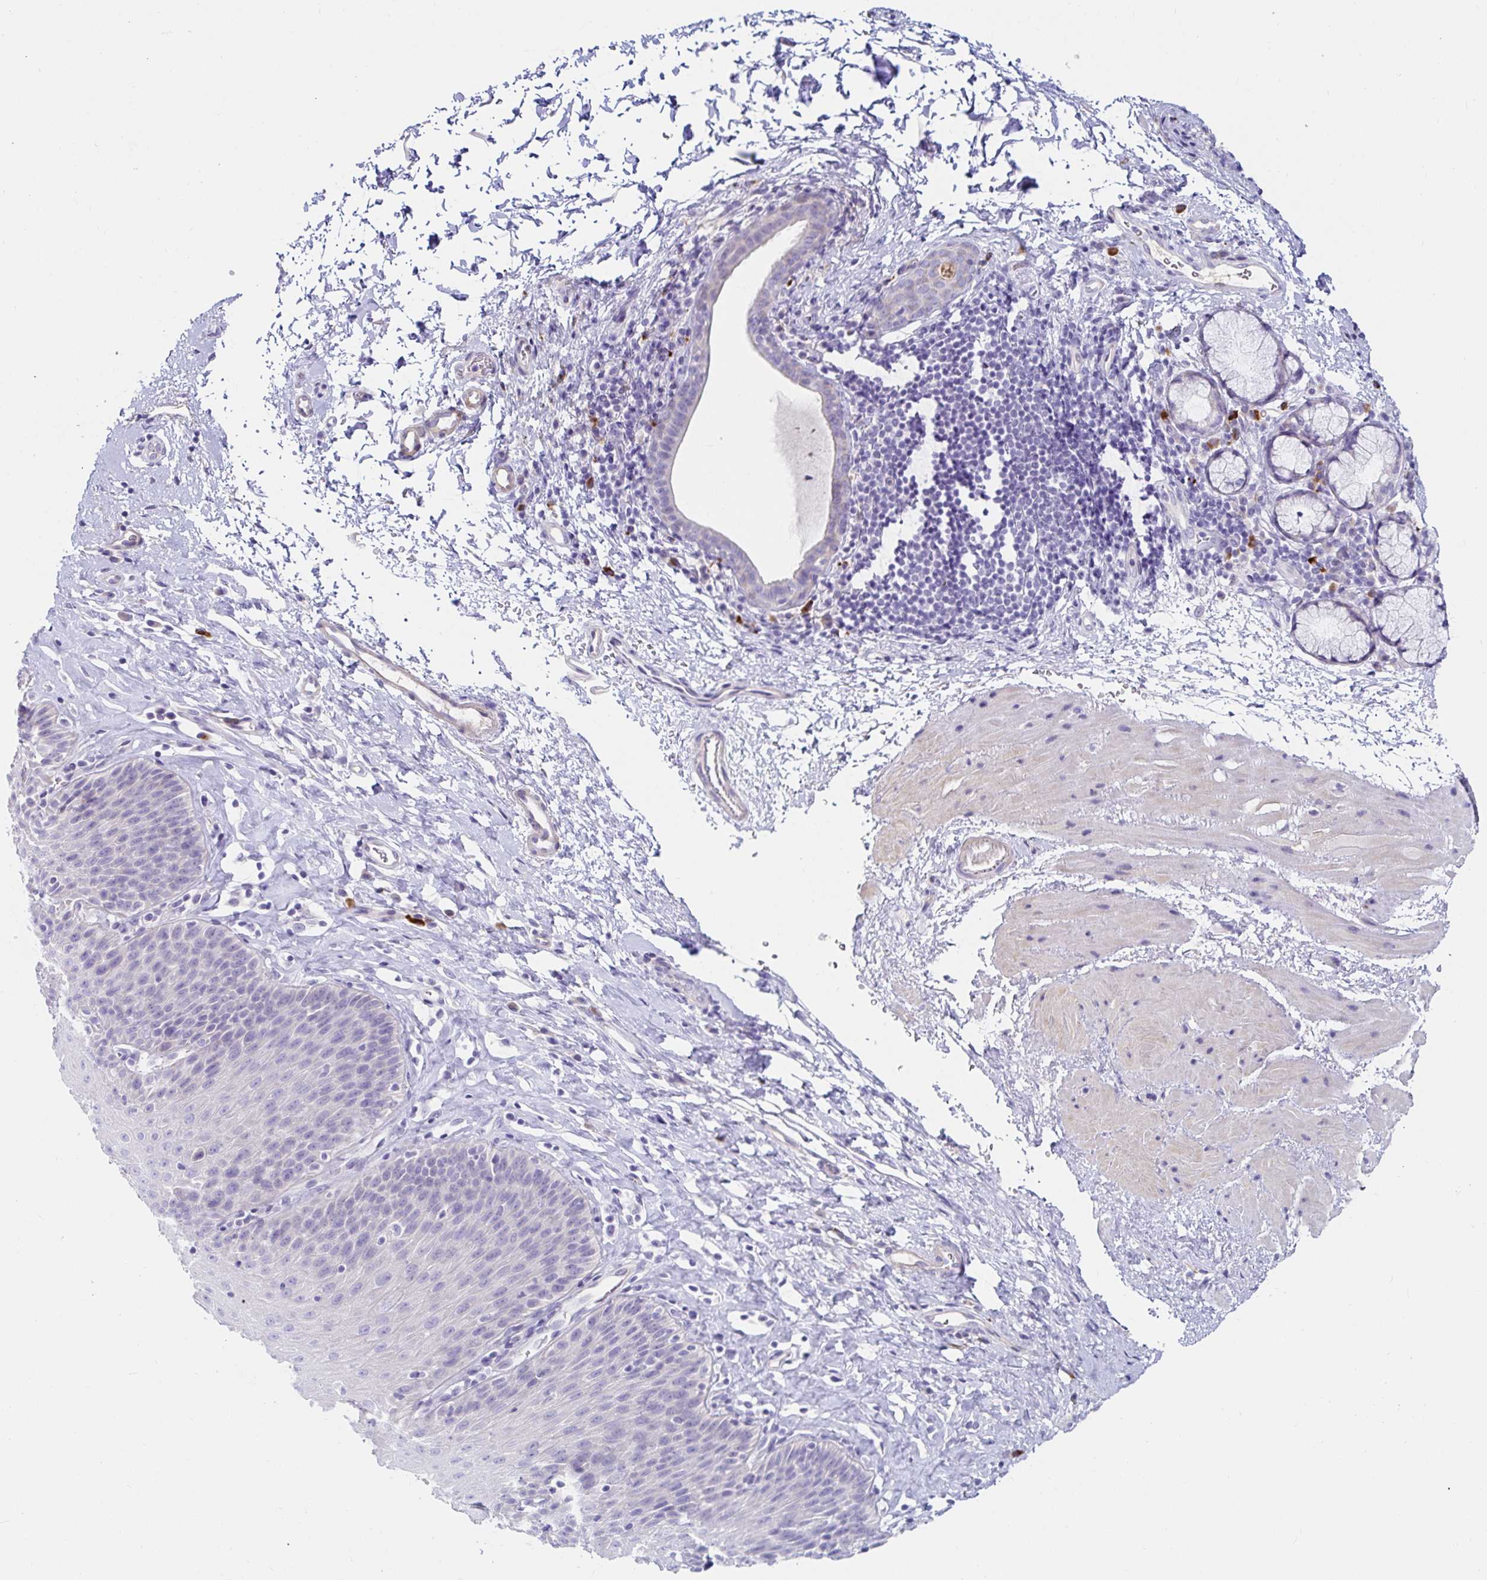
{"staining": {"intensity": "negative", "quantity": "none", "location": "none"}, "tissue": "esophagus", "cell_type": "Squamous epithelial cells", "image_type": "normal", "snomed": [{"axis": "morphology", "description": "Normal tissue, NOS"}, {"axis": "topography", "description": "Esophagus"}], "caption": "IHC photomicrograph of benign esophagus stained for a protein (brown), which displays no staining in squamous epithelial cells.", "gene": "C4orf17", "patient": {"sex": "female", "age": 61}}